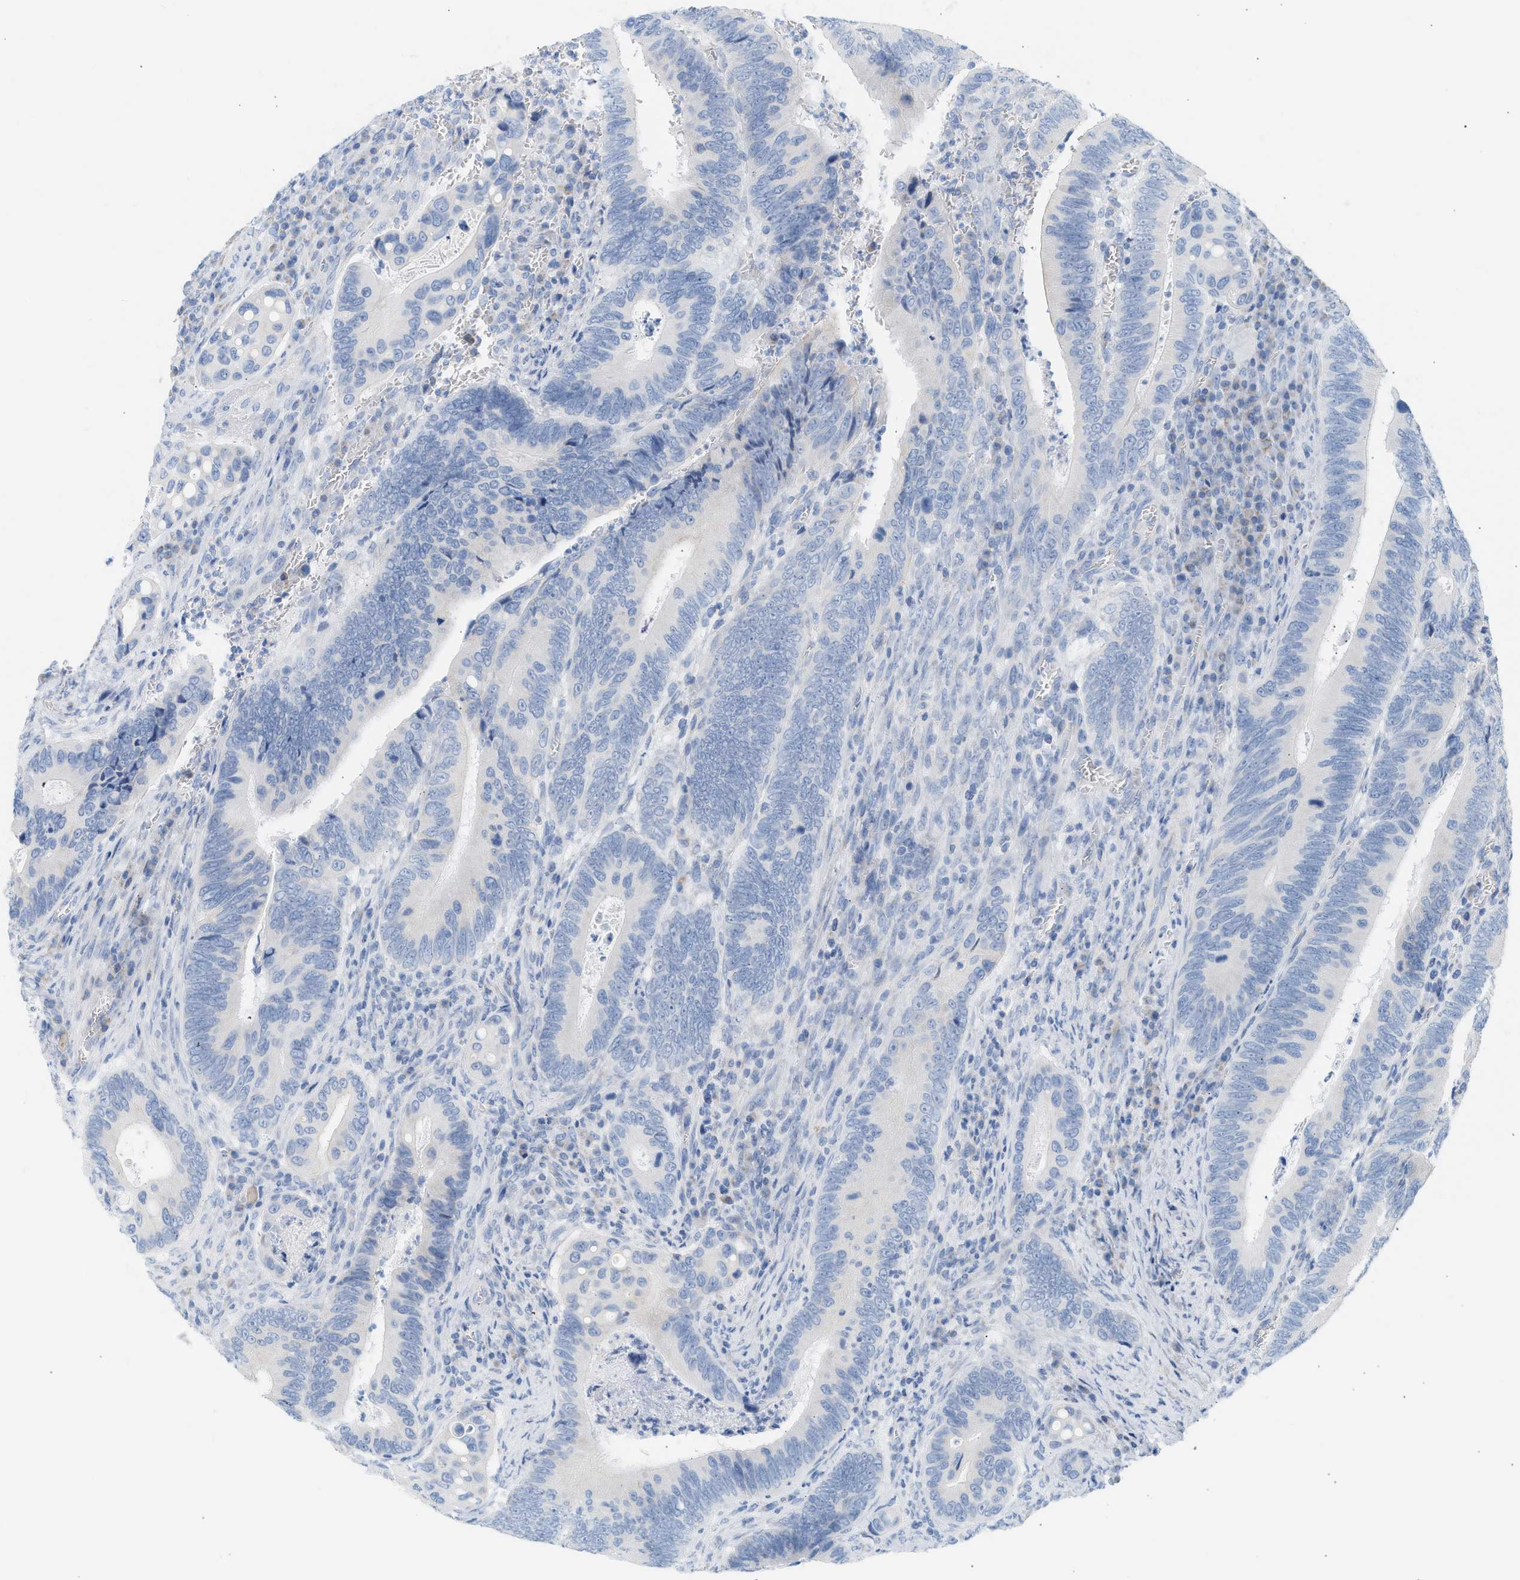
{"staining": {"intensity": "negative", "quantity": "none", "location": "none"}, "tissue": "colorectal cancer", "cell_type": "Tumor cells", "image_type": "cancer", "snomed": [{"axis": "morphology", "description": "Inflammation, NOS"}, {"axis": "morphology", "description": "Adenocarcinoma, NOS"}, {"axis": "topography", "description": "Colon"}], "caption": "Photomicrograph shows no significant protein staining in tumor cells of colorectal adenocarcinoma.", "gene": "NDUFS8", "patient": {"sex": "male", "age": 72}}